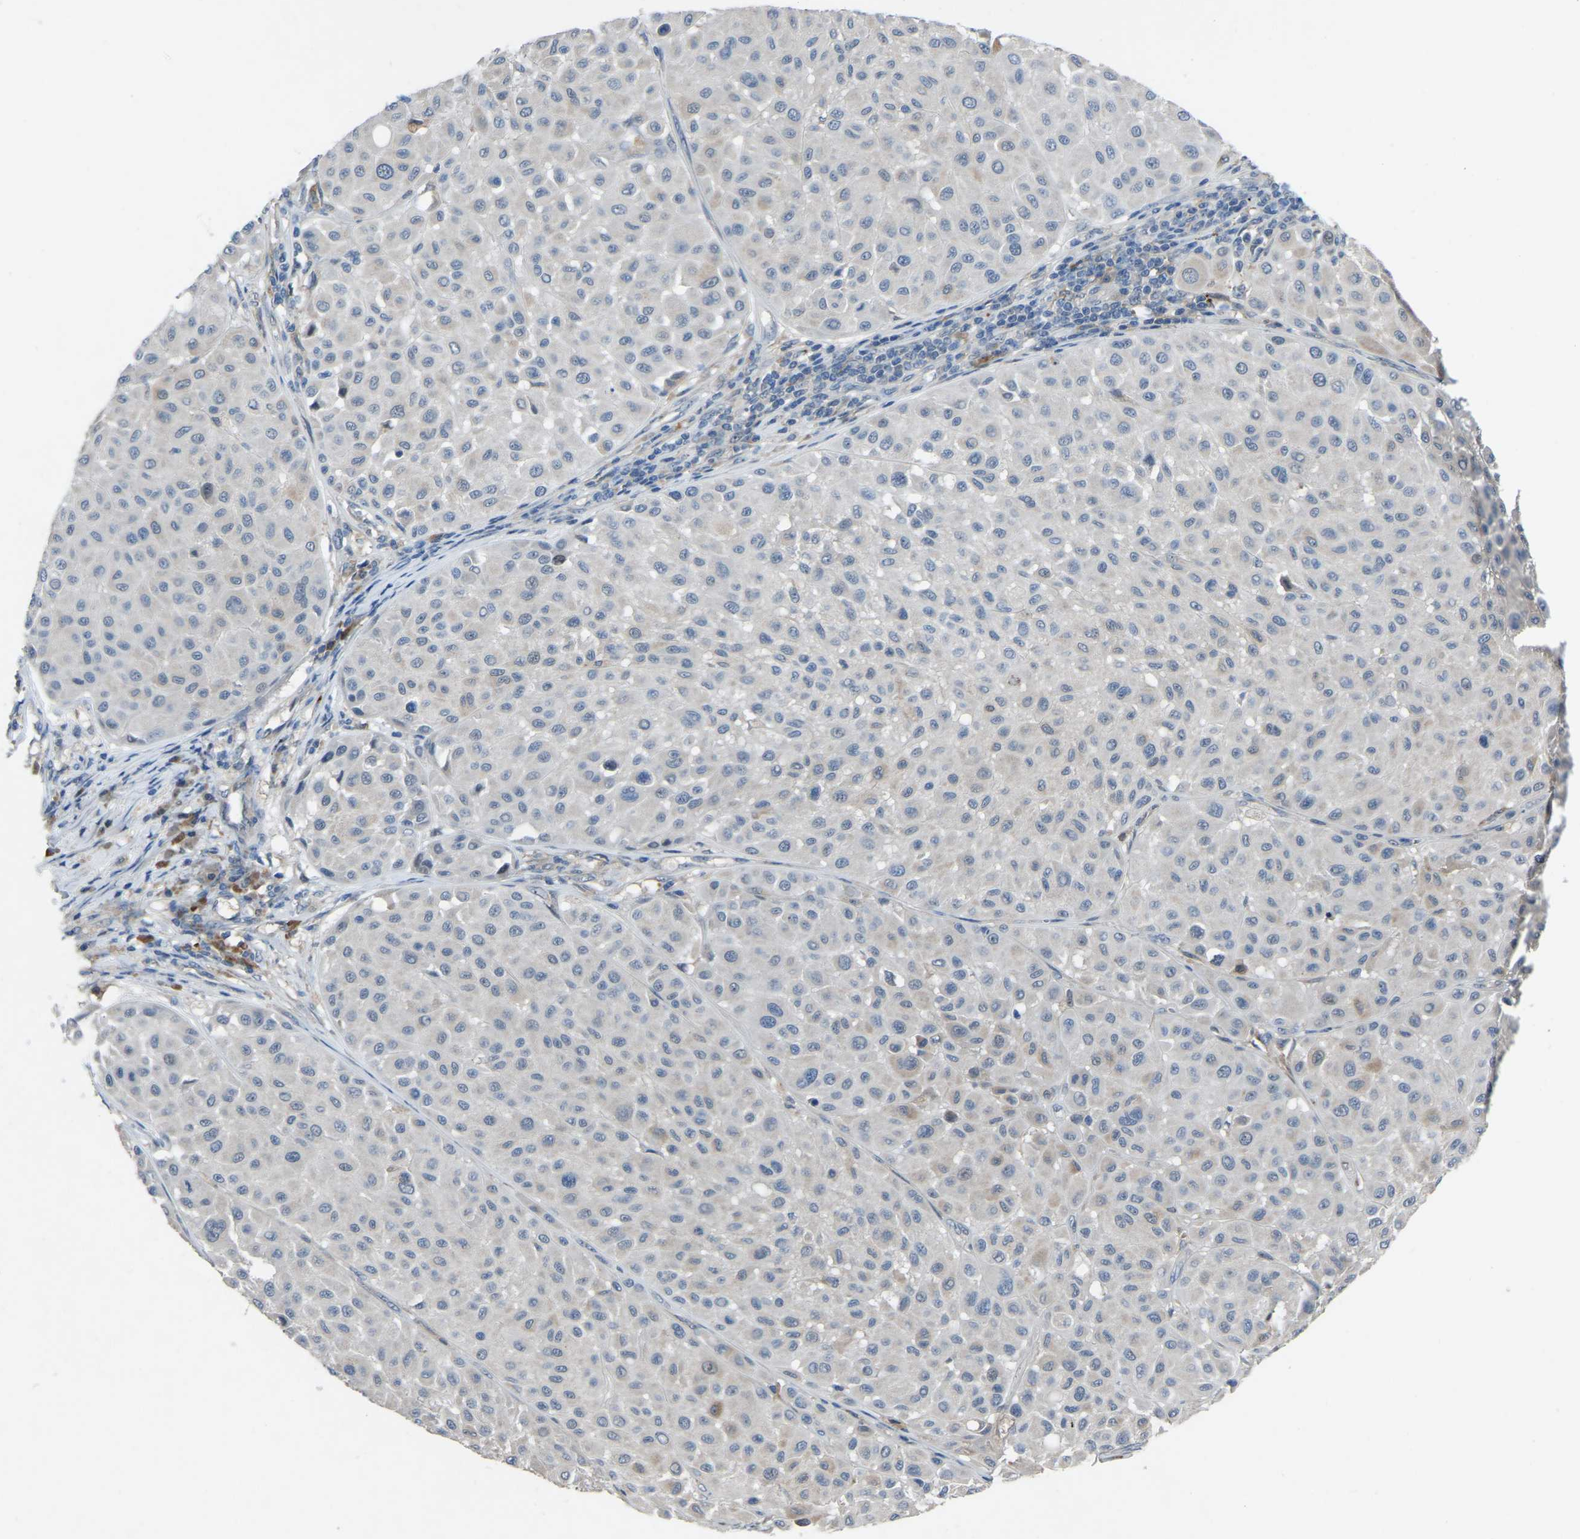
{"staining": {"intensity": "negative", "quantity": "none", "location": "none"}, "tissue": "melanoma", "cell_type": "Tumor cells", "image_type": "cancer", "snomed": [{"axis": "morphology", "description": "Malignant melanoma, Metastatic site"}, {"axis": "topography", "description": "Soft tissue"}], "caption": "Human melanoma stained for a protein using immunohistochemistry (IHC) displays no expression in tumor cells.", "gene": "FHIT", "patient": {"sex": "male", "age": 41}}